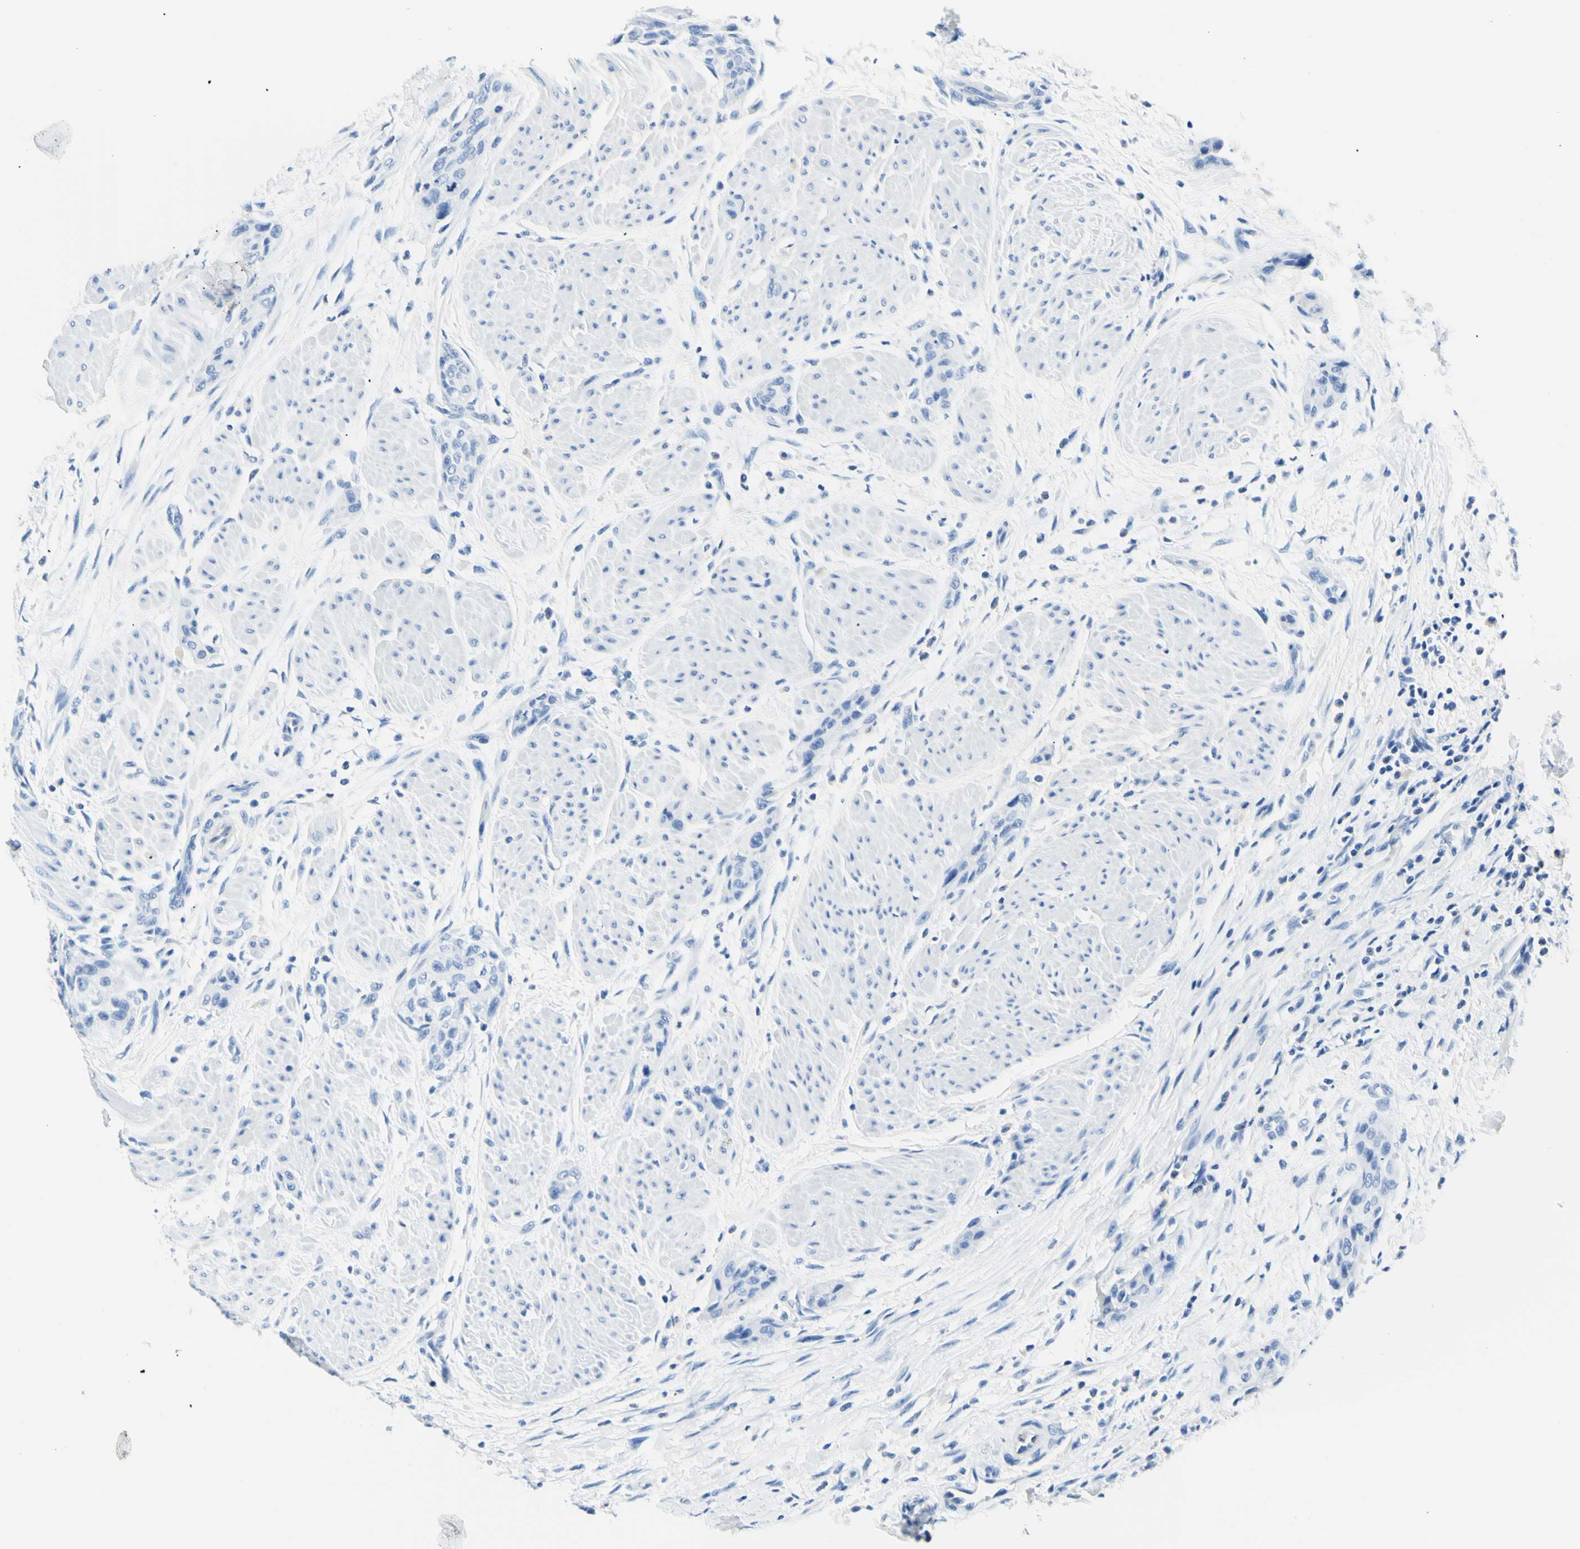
{"staining": {"intensity": "negative", "quantity": "none", "location": "none"}, "tissue": "urothelial cancer", "cell_type": "Tumor cells", "image_type": "cancer", "snomed": [{"axis": "morphology", "description": "Urothelial carcinoma, High grade"}, {"axis": "topography", "description": "Urinary bladder"}], "caption": "IHC of human urothelial carcinoma (high-grade) displays no expression in tumor cells.", "gene": "HPCA", "patient": {"sex": "male", "age": 35}}